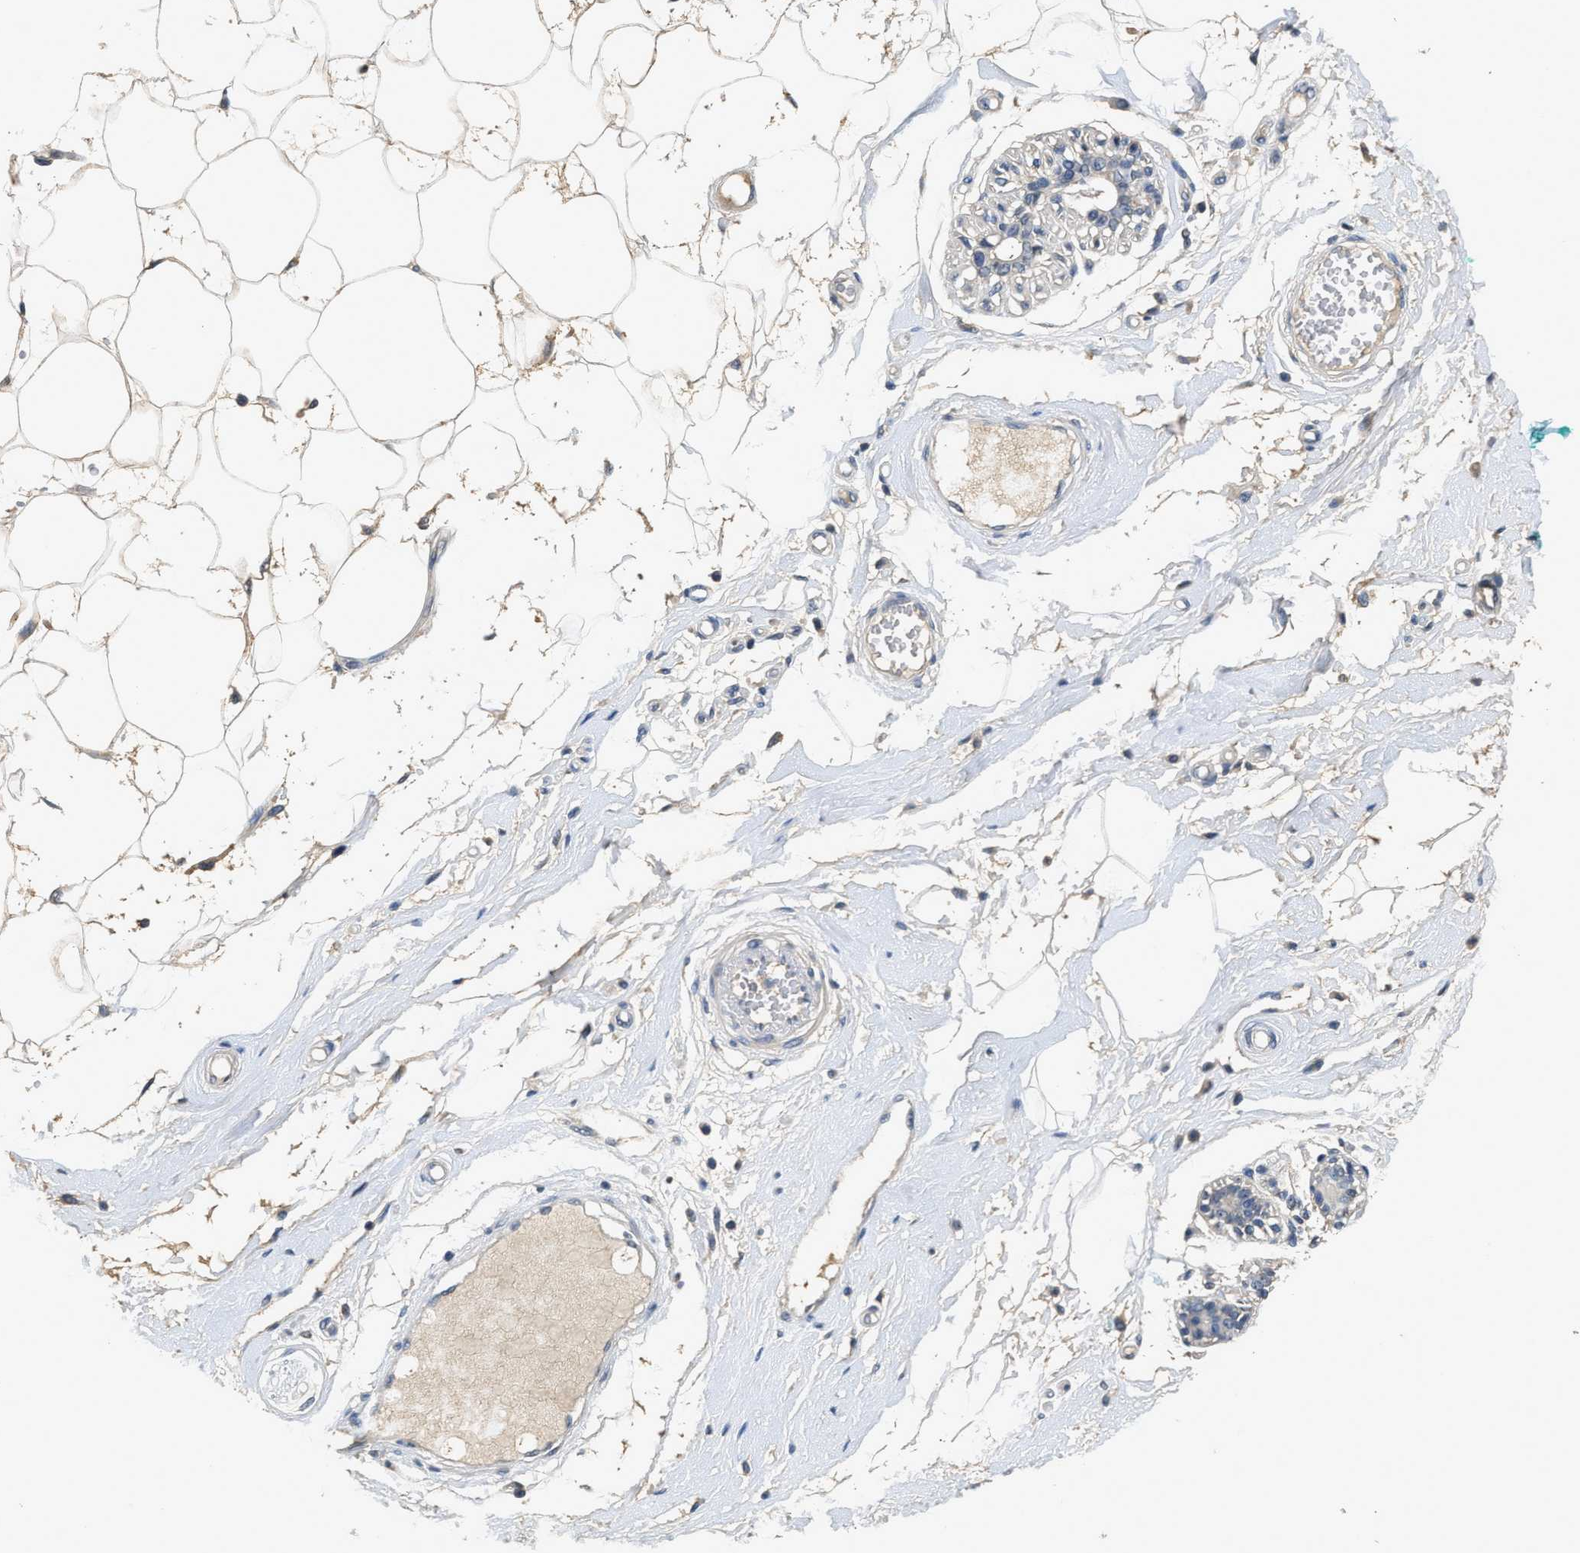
{"staining": {"intensity": "weak", "quantity": ">75%", "location": "cytoplasmic/membranous"}, "tissue": "breast", "cell_type": "Adipocytes", "image_type": "normal", "snomed": [{"axis": "morphology", "description": "Normal tissue, NOS"}, {"axis": "morphology", "description": "Lobular carcinoma"}, {"axis": "topography", "description": "Breast"}], "caption": "A histopathology image of human breast stained for a protein demonstrates weak cytoplasmic/membranous brown staining in adipocytes. (Brightfield microscopy of DAB IHC at high magnification).", "gene": "INHA", "patient": {"sex": "female", "age": 59}}